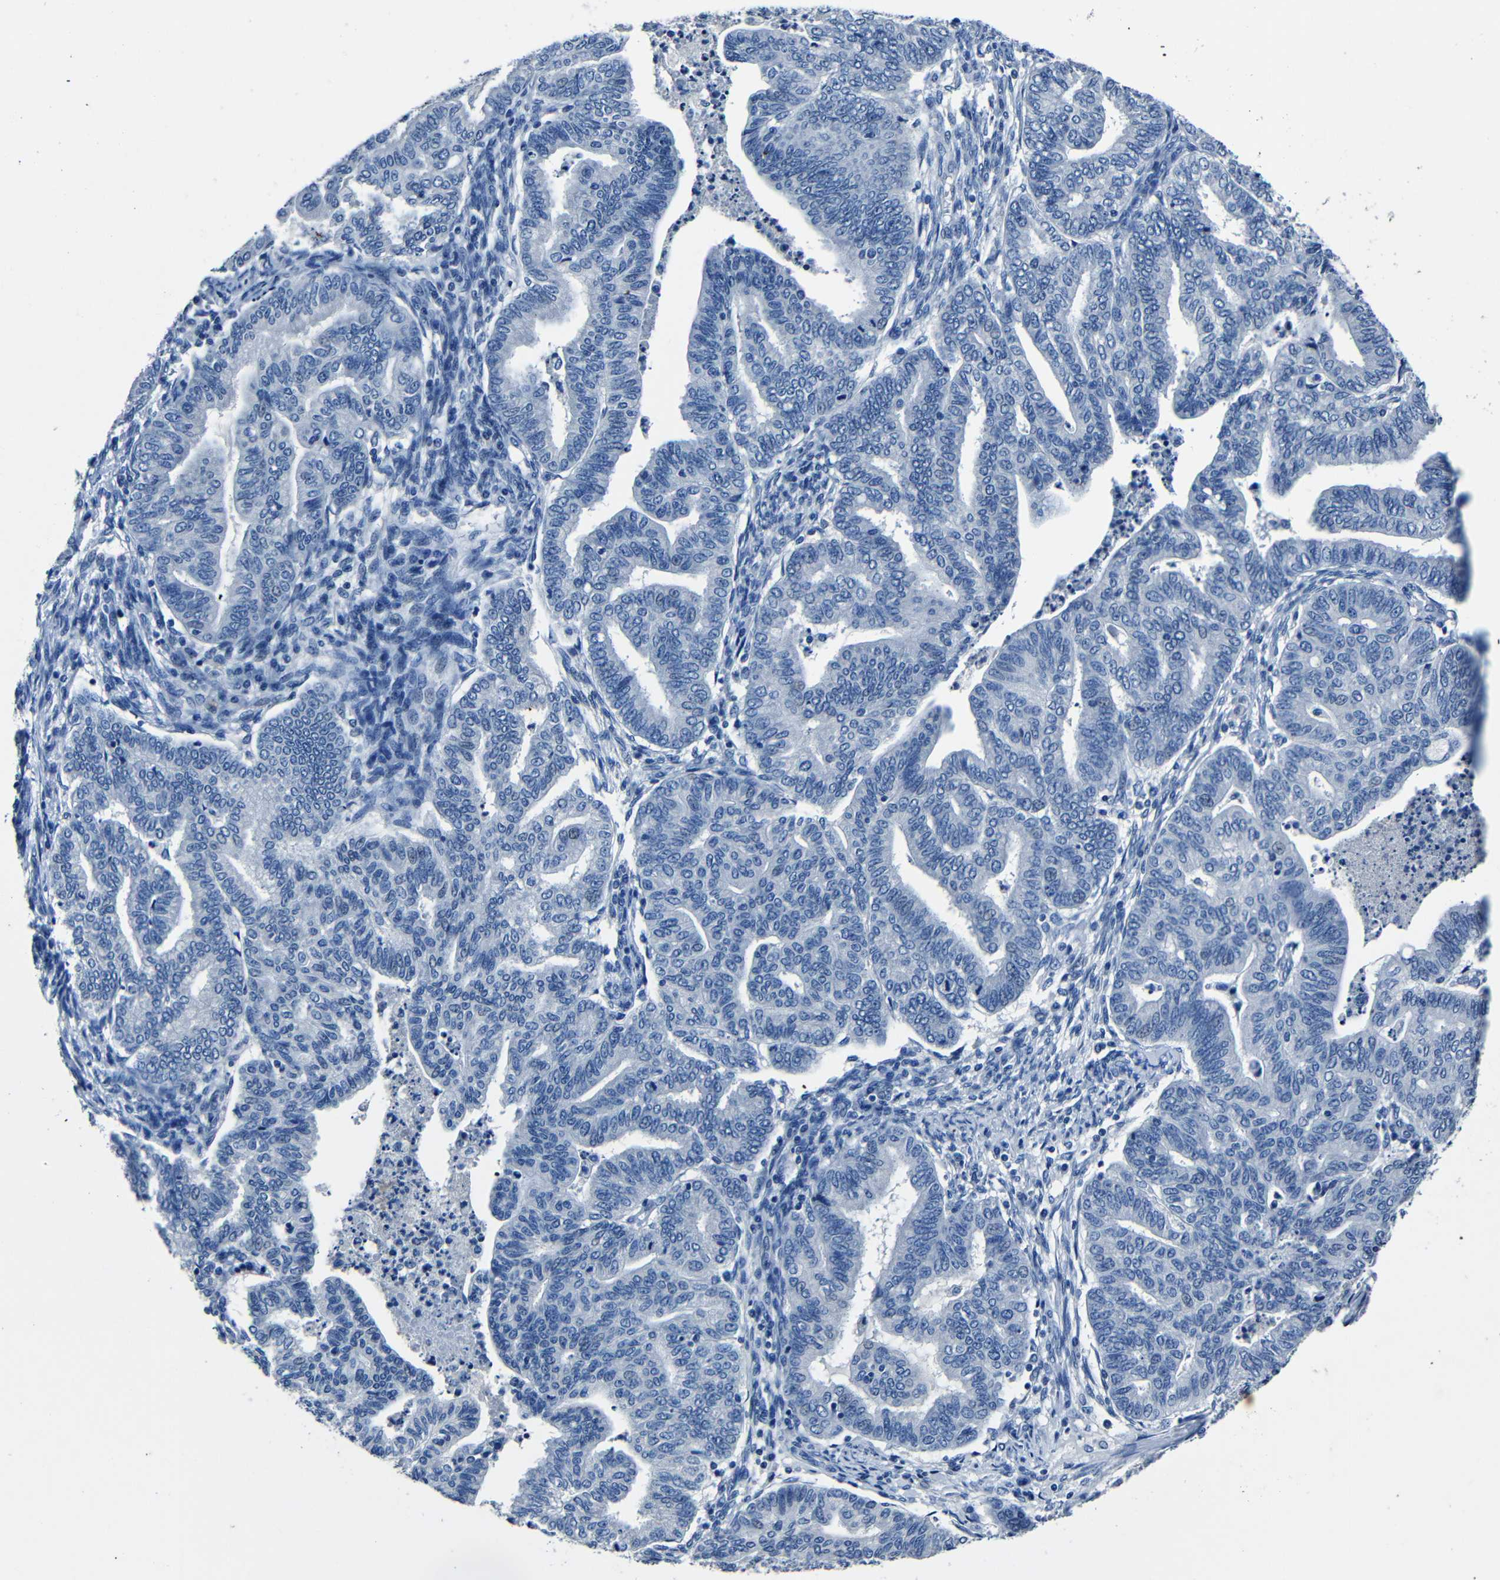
{"staining": {"intensity": "negative", "quantity": "none", "location": "none"}, "tissue": "endometrial cancer", "cell_type": "Tumor cells", "image_type": "cancer", "snomed": [{"axis": "morphology", "description": "Adenocarcinoma, NOS"}, {"axis": "topography", "description": "Endometrium"}], "caption": "Tumor cells show no significant expression in endometrial cancer.", "gene": "NCMAP", "patient": {"sex": "female", "age": 79}}